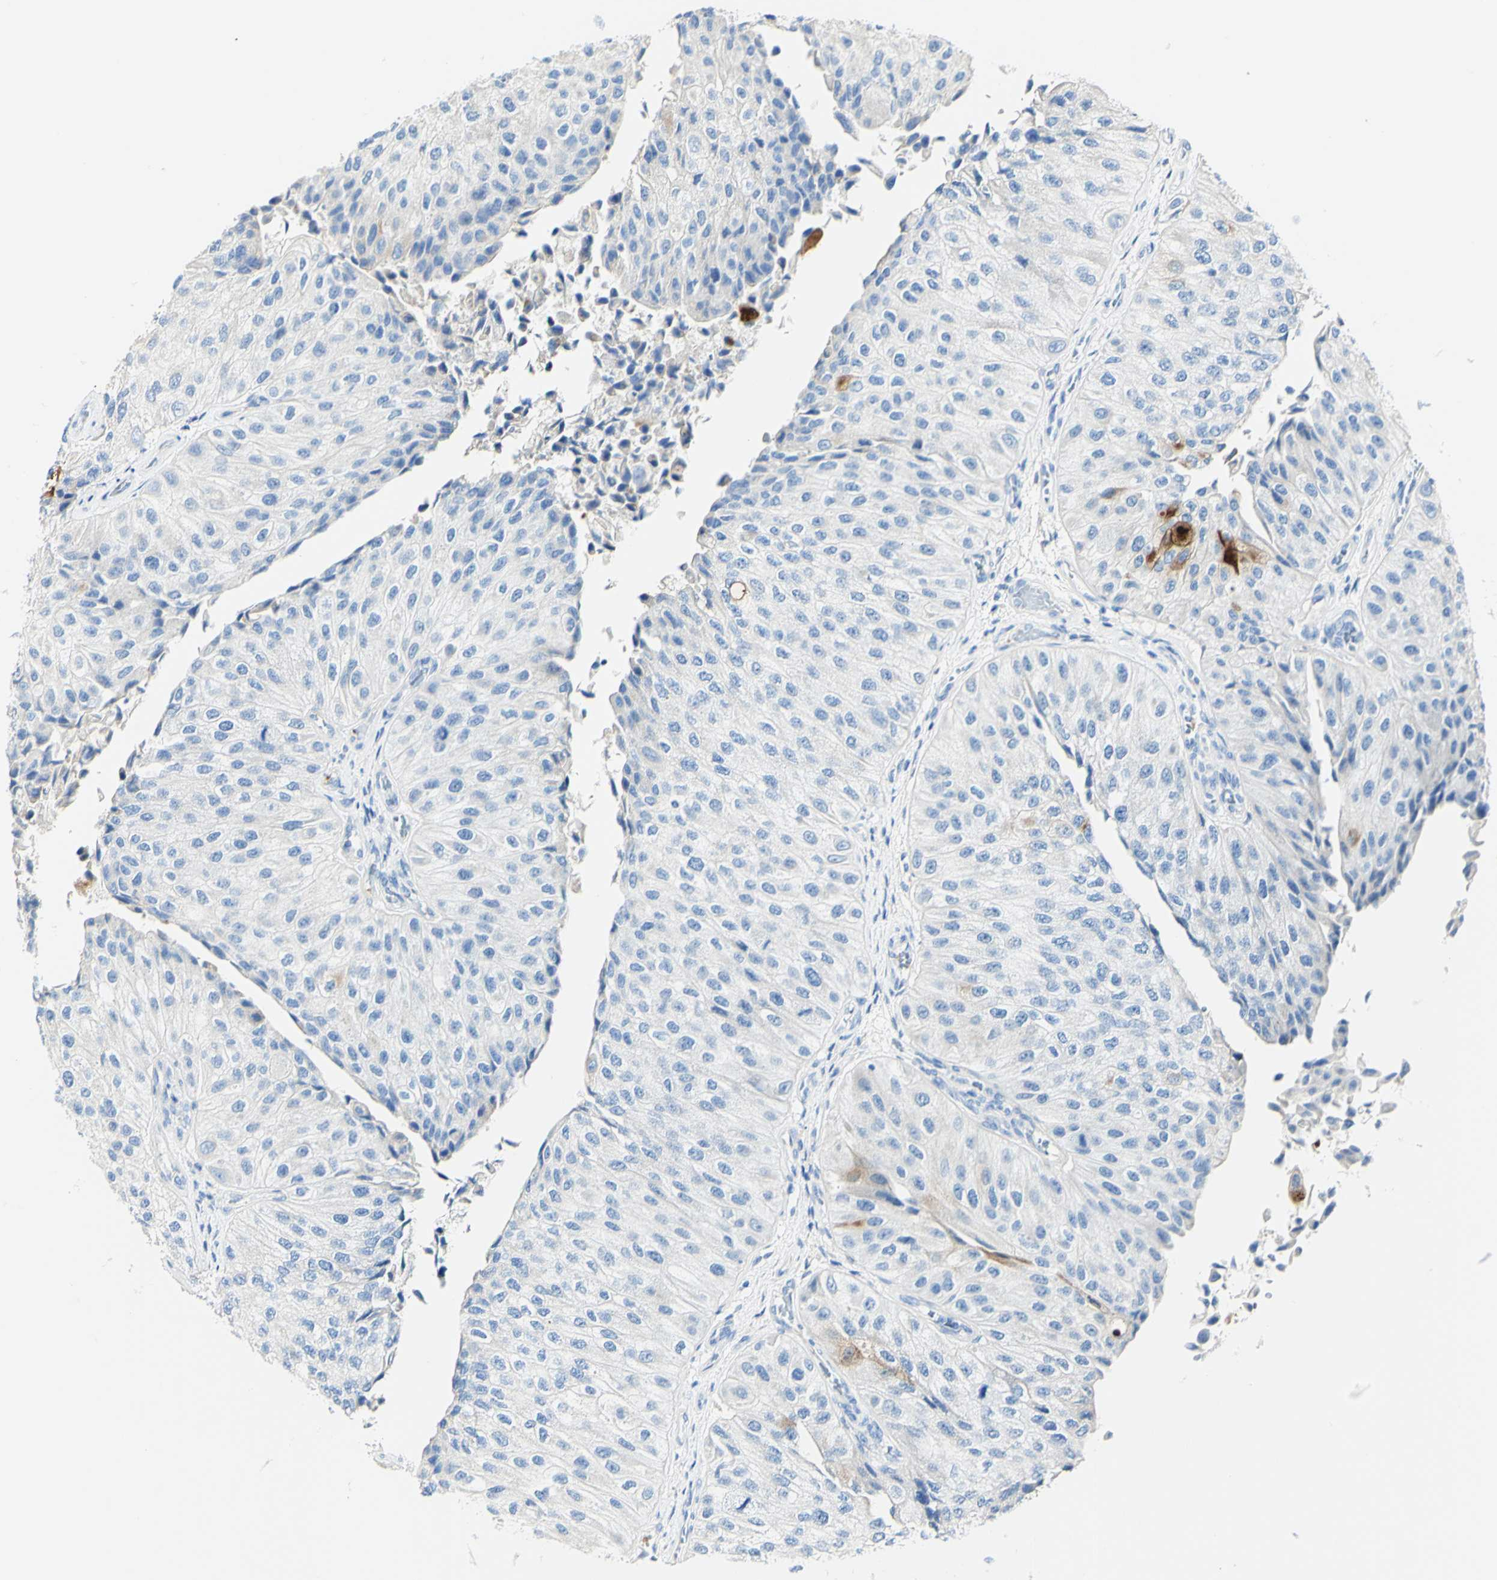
{"staining": {"intensity": "negative", "quantity": "none", "location": "none"}, "tissue": "urothelial cancer", "cell_type": "Tumor cells", "image_type": "cancer", "snomed": [{"axis": "morphology", "description": "Urothelial carcinoma, High grade"}, {"axis": "topography", "description": "Kidney"}, {"axis": "topography", "description": "Urinary bladder"}], "caption": "Tumor cells show no significant protein positivity in high-grade urothelial carcinoma. Brightfield microscopy of IHC stained with DAB (brown) and hematoxylin (blue), captured at high magnification.", "gene": "PIGR", "patient": {"sex": "male", "age": 77}}